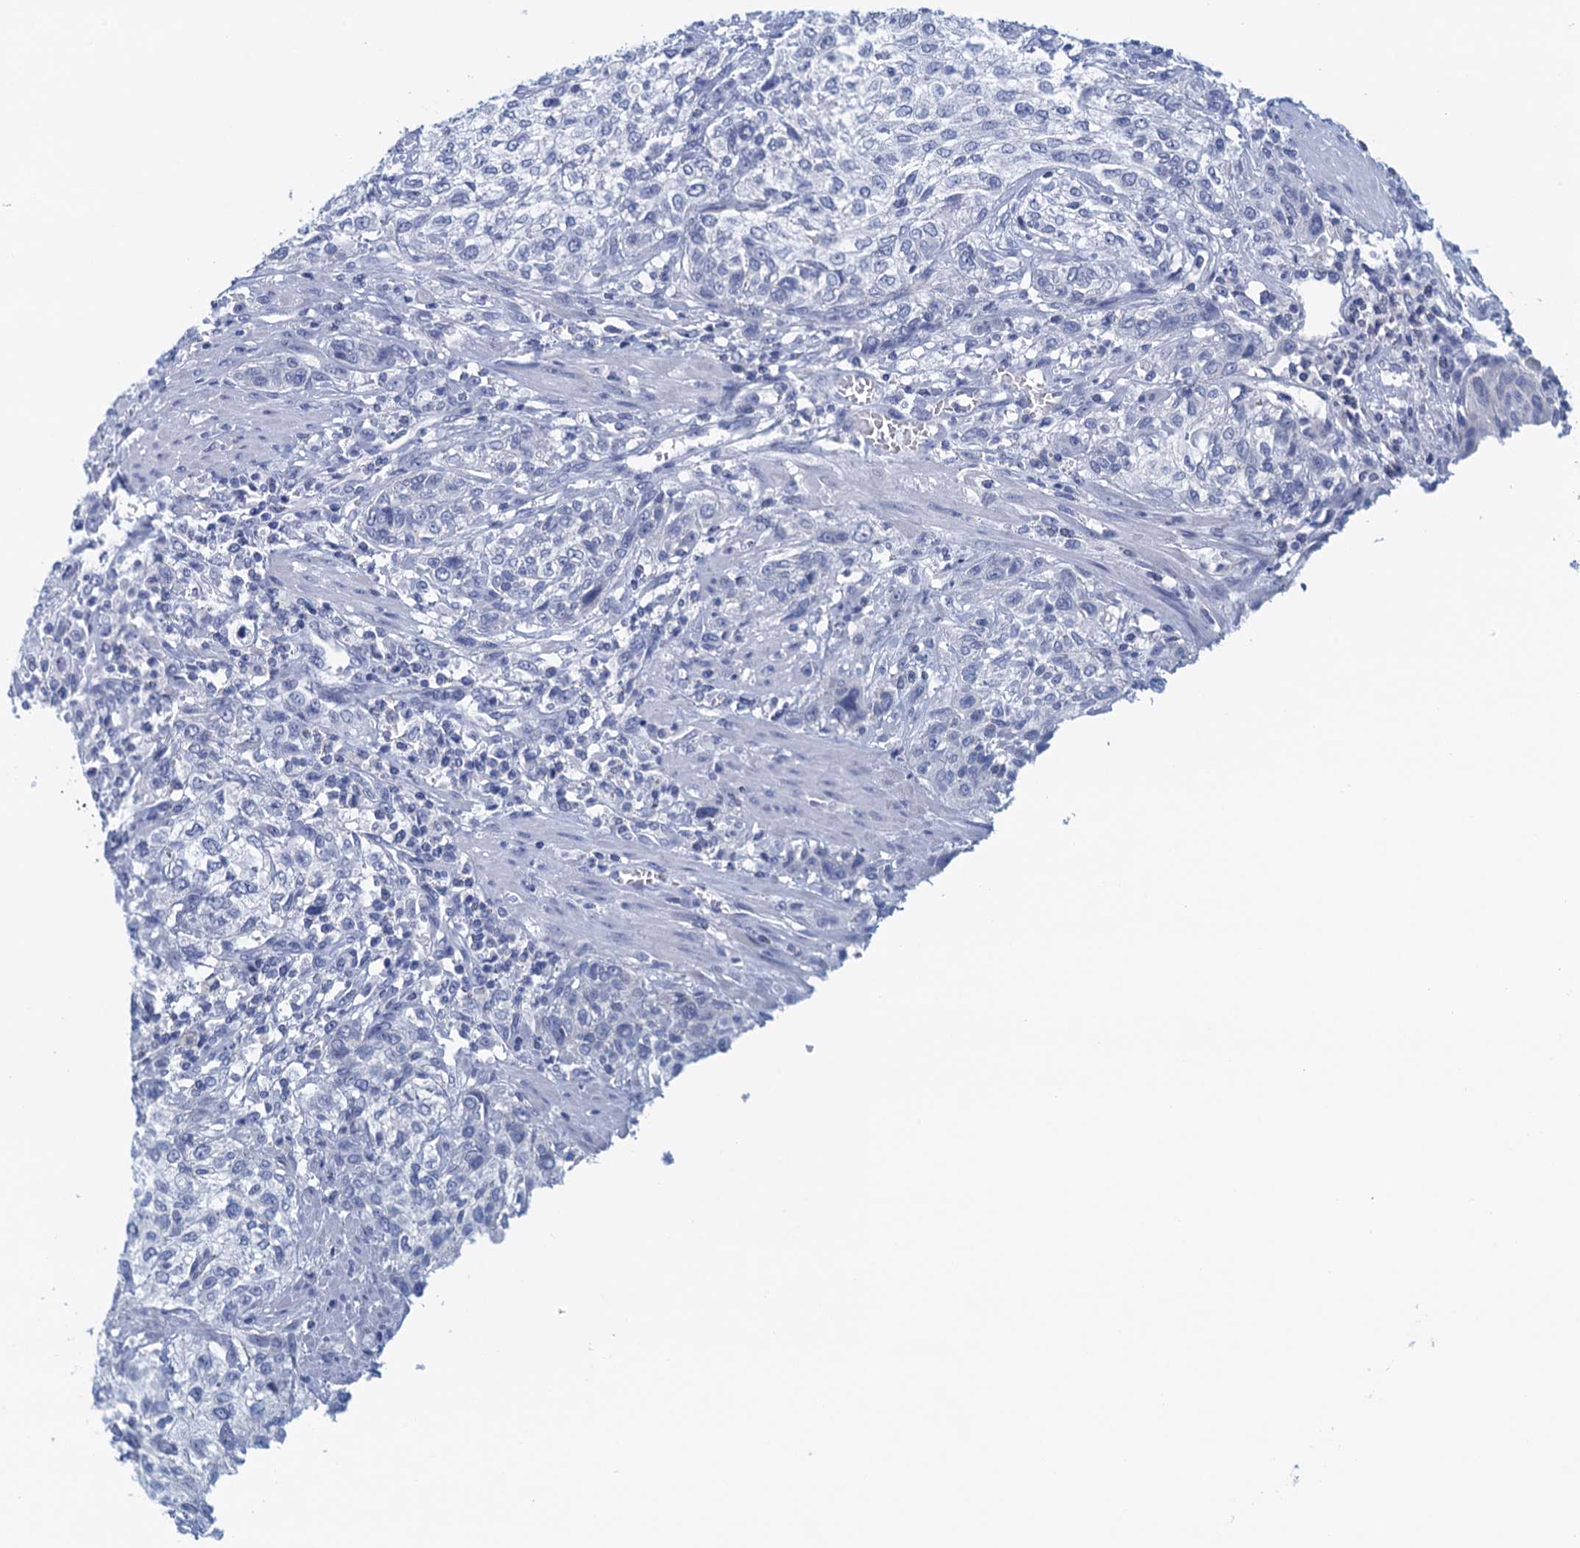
{"staining": {"intensity": "negative", "quantity": "none", "location": "none"}, "tissue": "urothelial cancer", "cell_type": "Tumor cells", "image_type": "cancer", "snomed": [{"axis": "morphology", "description": "Normal tissue, NOS"}, {"axis": "morphology", "description": "Urothelial carcinoma, NOS"}, {"axis": "topography", "description": "Urinary bladder"}, {"axis": "topography", "description": "Peripheral nerve tissue"}], "caption": "Image shows no significant protein staining in tumor cells of urothelial cancer. (Immunohistochemistry, brightfield microscopy, high magnification).", "gene": "CYP51A1", "patient": {"sex": "male", "age": 35}}